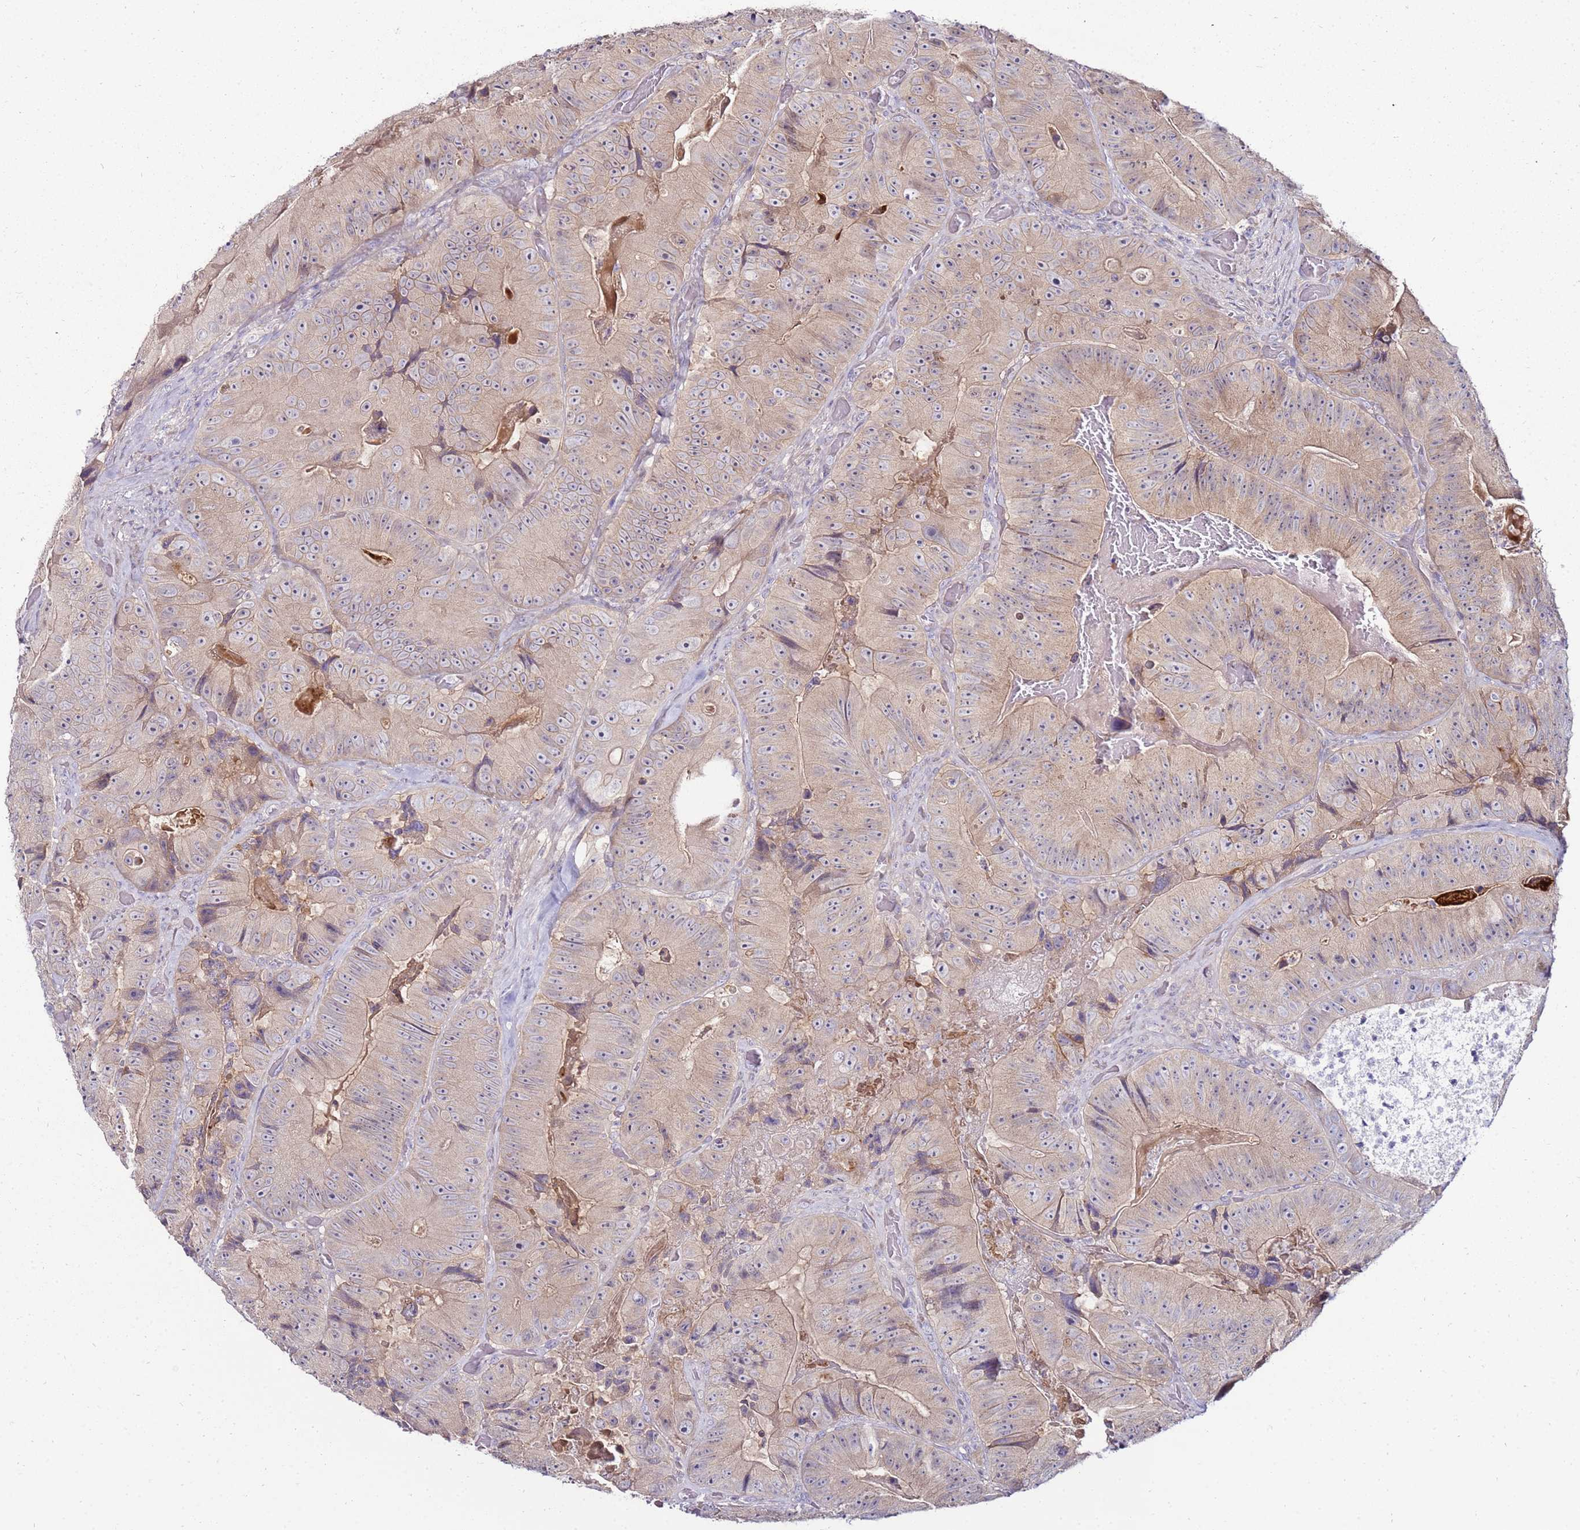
{"staining": {"intensity": "weak", "quantity": "<25%", "location": "cytoplasmic/membranous"}, "tissue": "colorectal cancer", "cell_type": "Tumor cells", "image_type": "cancer", "snomed": [{"axis": "morphology", "description": "Adenocarcinoma, NOS"}, {"axis": "topography", "description": "Colon"}], "caption": "An image of colorectal adenocarcinoma stained for a protein displays no brown staining in tumor cells. Nuclei are stained in blue.", "gene": "GPN3", "patient": {"sex": "female", "age": 86}}